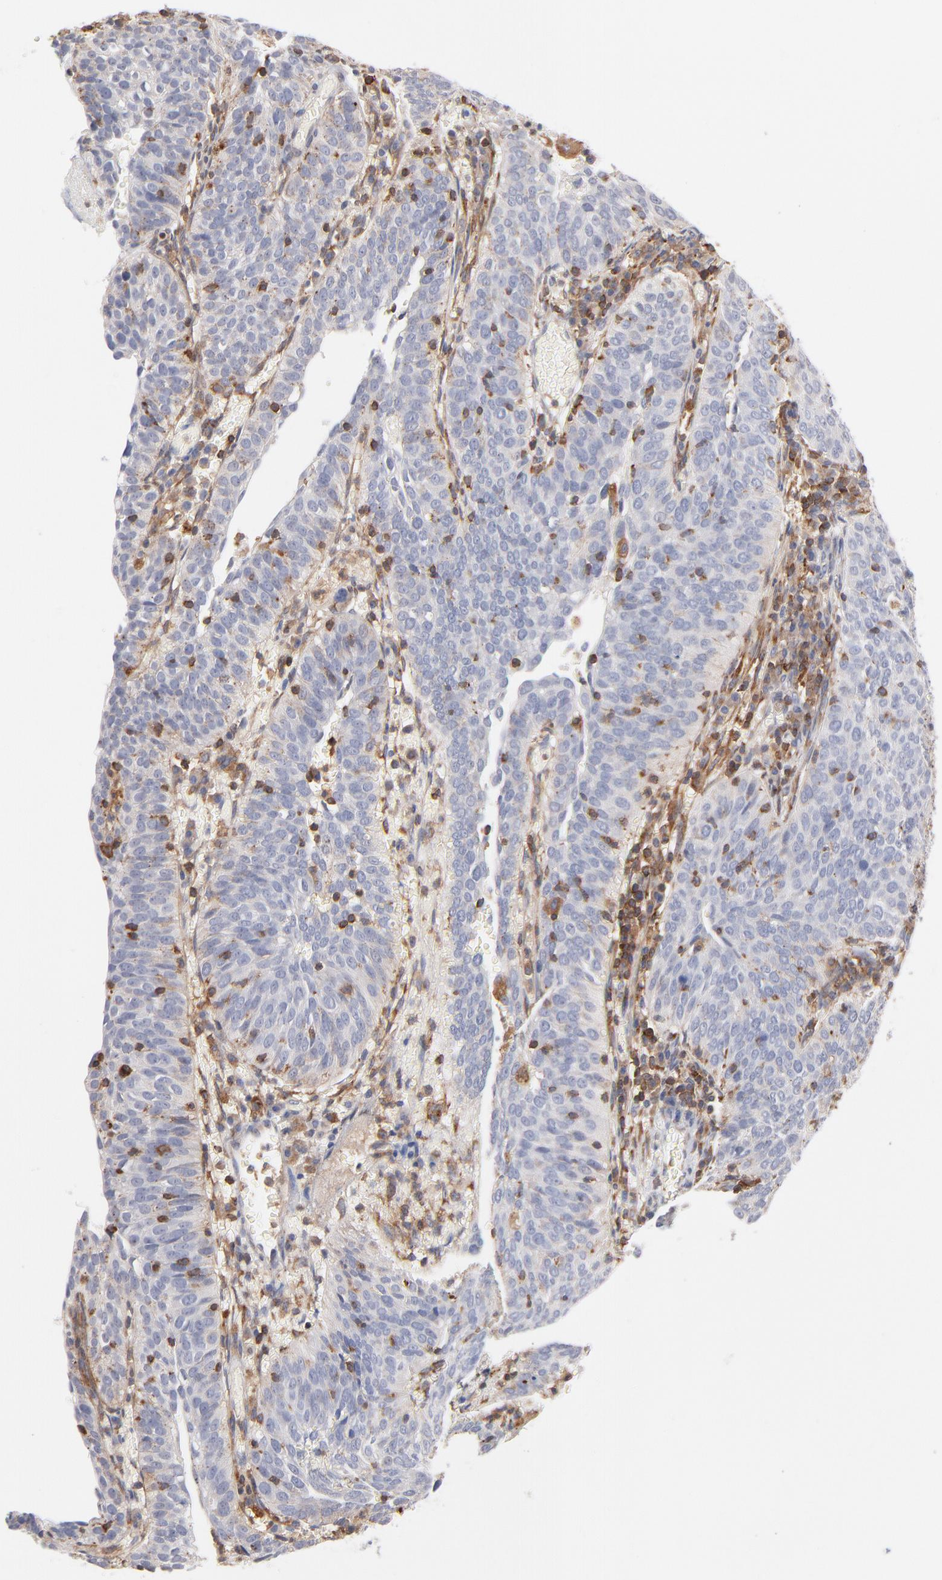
{"staining": {"intensity": "negative", "quantity": "none", "location": "none"}, "tissue": "cervical cancer", "cell_type": "Tumor cells", "image_type": "cancer", "snomed": [{"axis": "morphology", "description": "Squamous cell carcinoma, NOS"}, {"axis": "topography", "description": "Cervix"}], "caption": "Human cervical squamous cell carcinoma stained for a protein using immunohistochemistry (IHC) demonstrates no positivity in tumor cells.", "gene": "WIPF1", "patient": {"sex": "female", "age": 39}}